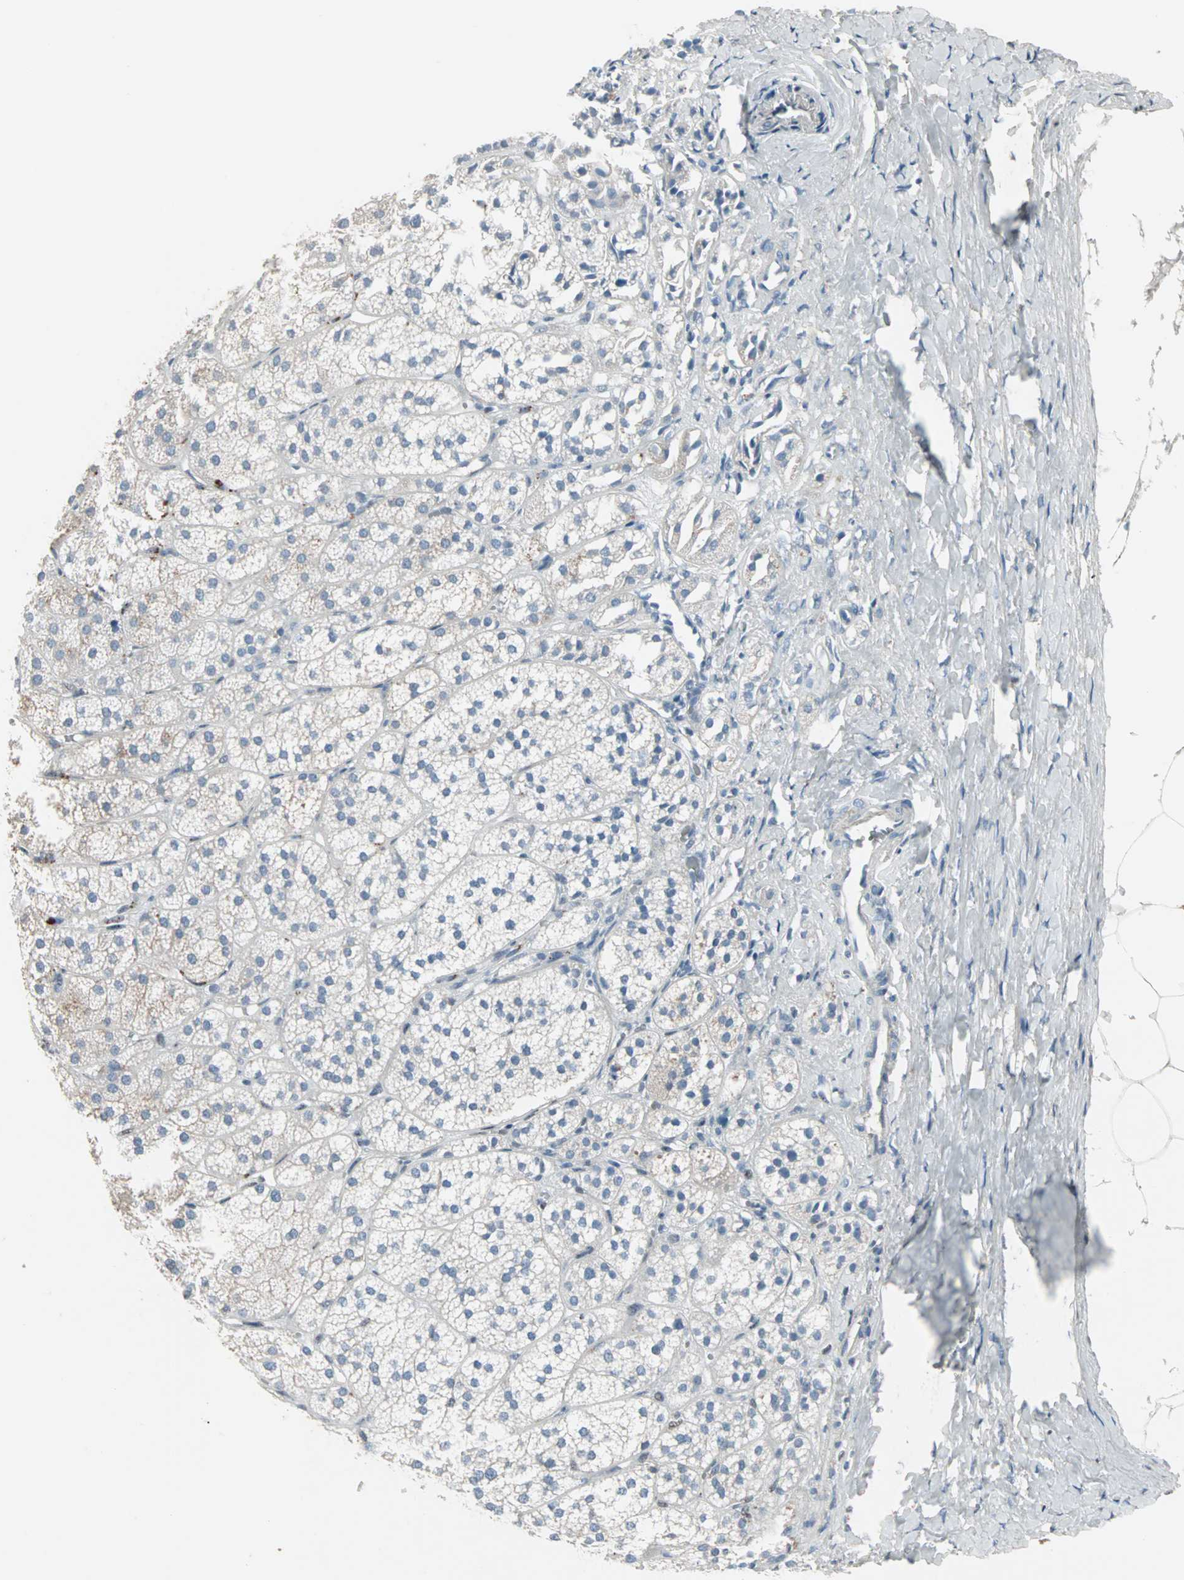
{"staining": {"intensity": "moderate", "quantity": "<25%", "location": "cytoplasmic/membranous"}, "tissue": "adrenal gland", "cell_type": "Glandular cells", "image_type": "normal", "snomed": [{"axis": "morphology", "description": "Normal tissue, NOS"}, {"axis": "topography", "description": "Adrenal gland"}], "caption": "Moderate cytoplasmic/membranous protein positivity is identified in approximately <25% of glandular cells in adrenal gland. (Stains: DAB (3,3'-diaminobenzidine) in brown, nuclei in blue, Microscopy: brightfield microscopy at high magnification).", "gene": "CAND2", "patient": {"sex": "female", "age": 71}}